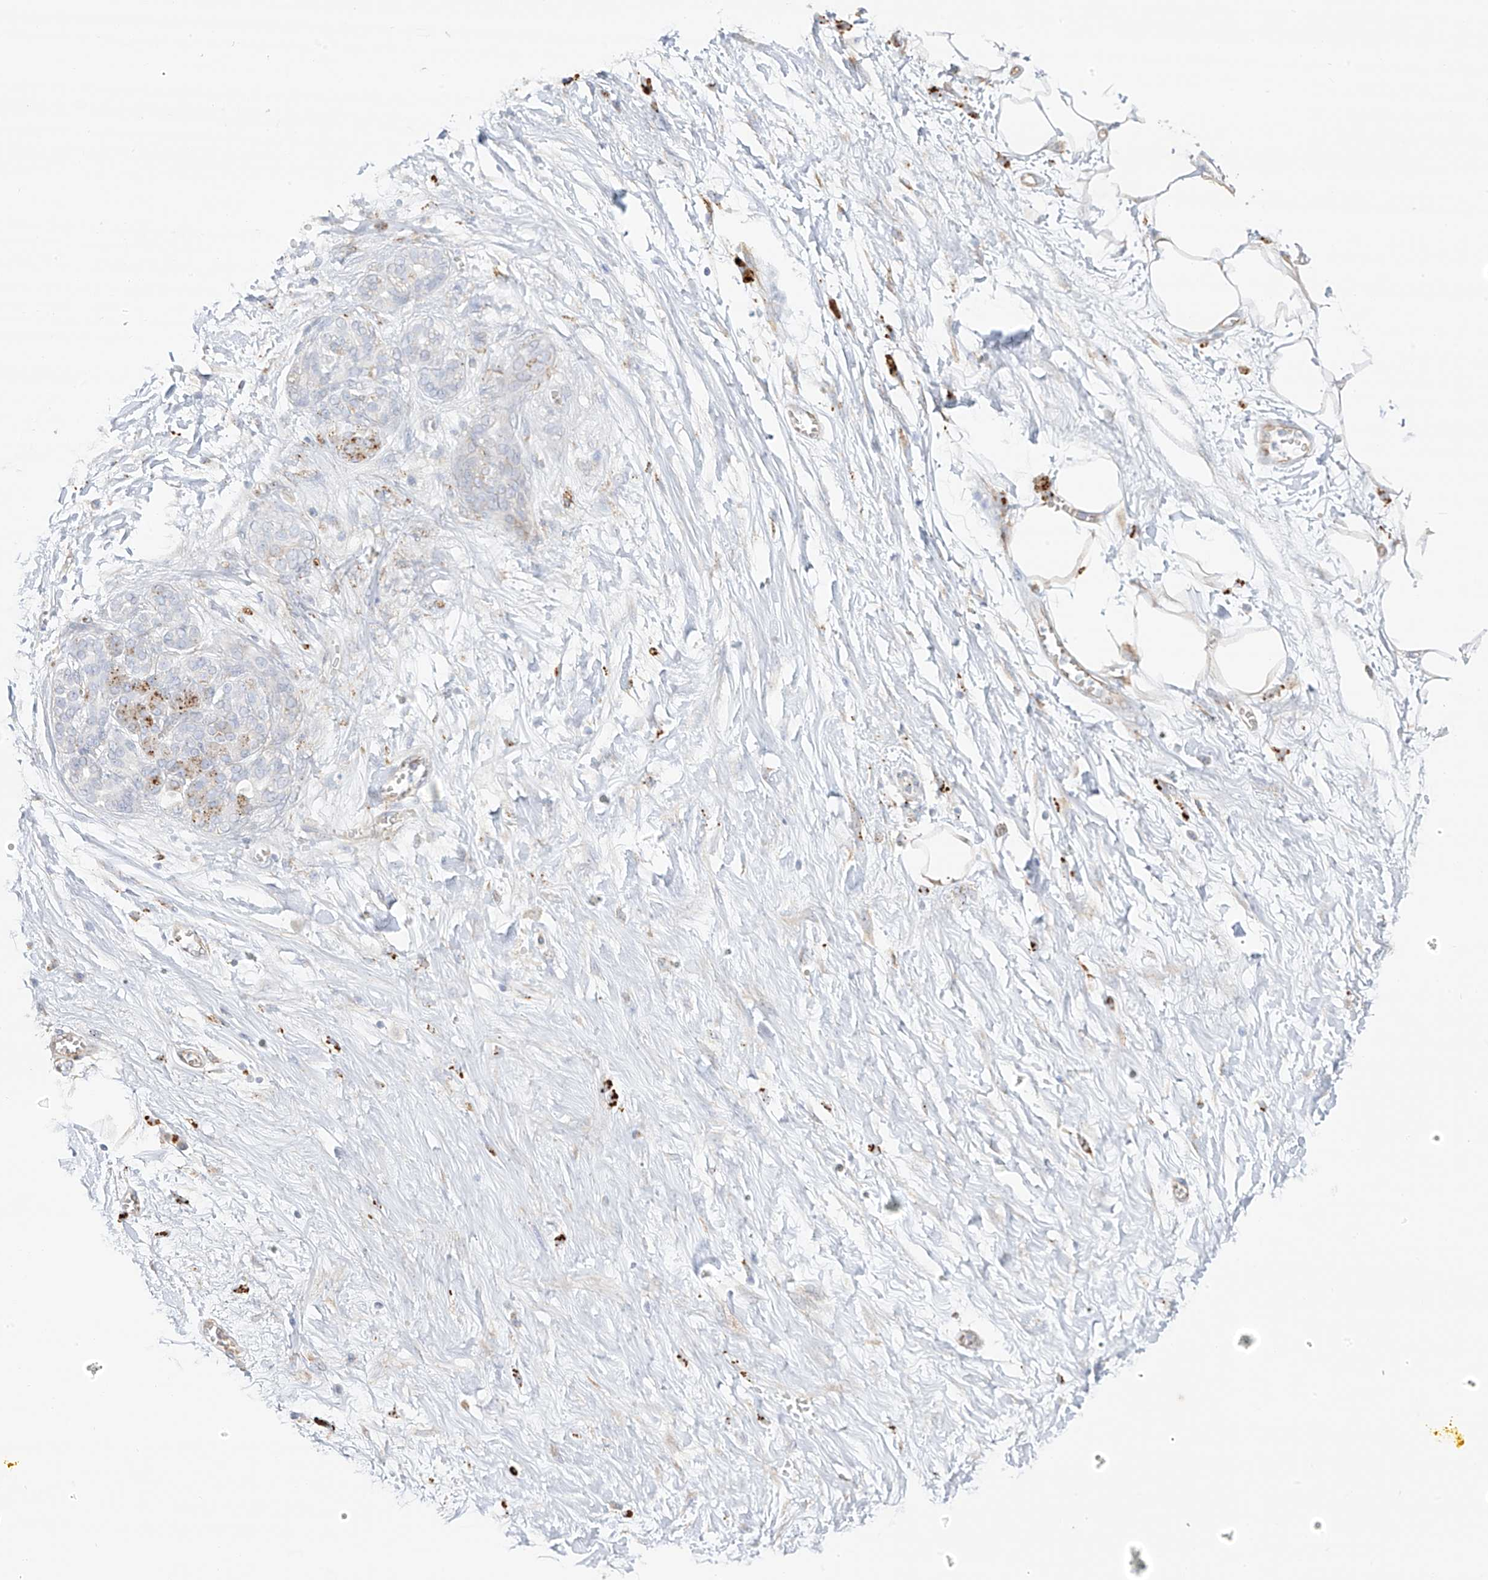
{"staining": {"intensity": "negative", "quantity": "none", "location": "none"}, "tissue": "adipose tissue", "cell_type": "Adipocytes", "image_type": "normal", "snomed": [{"axis": "morphology", "description": "Normal tissue, NOS"}, {"axis": "morphology", "description": "Adenocarcinoma, NOS"}, {"axis": "topography", "description": "Pancreas"}, {"axis": "topography", "description": "Peripheral nerve tissue"}], "caption": "A histopathology image of adipose tissue stained for a protein shows no brown staining in adipocytes.", "gene": "TAL2", "patient": {"sex": "male", "age": 59}}